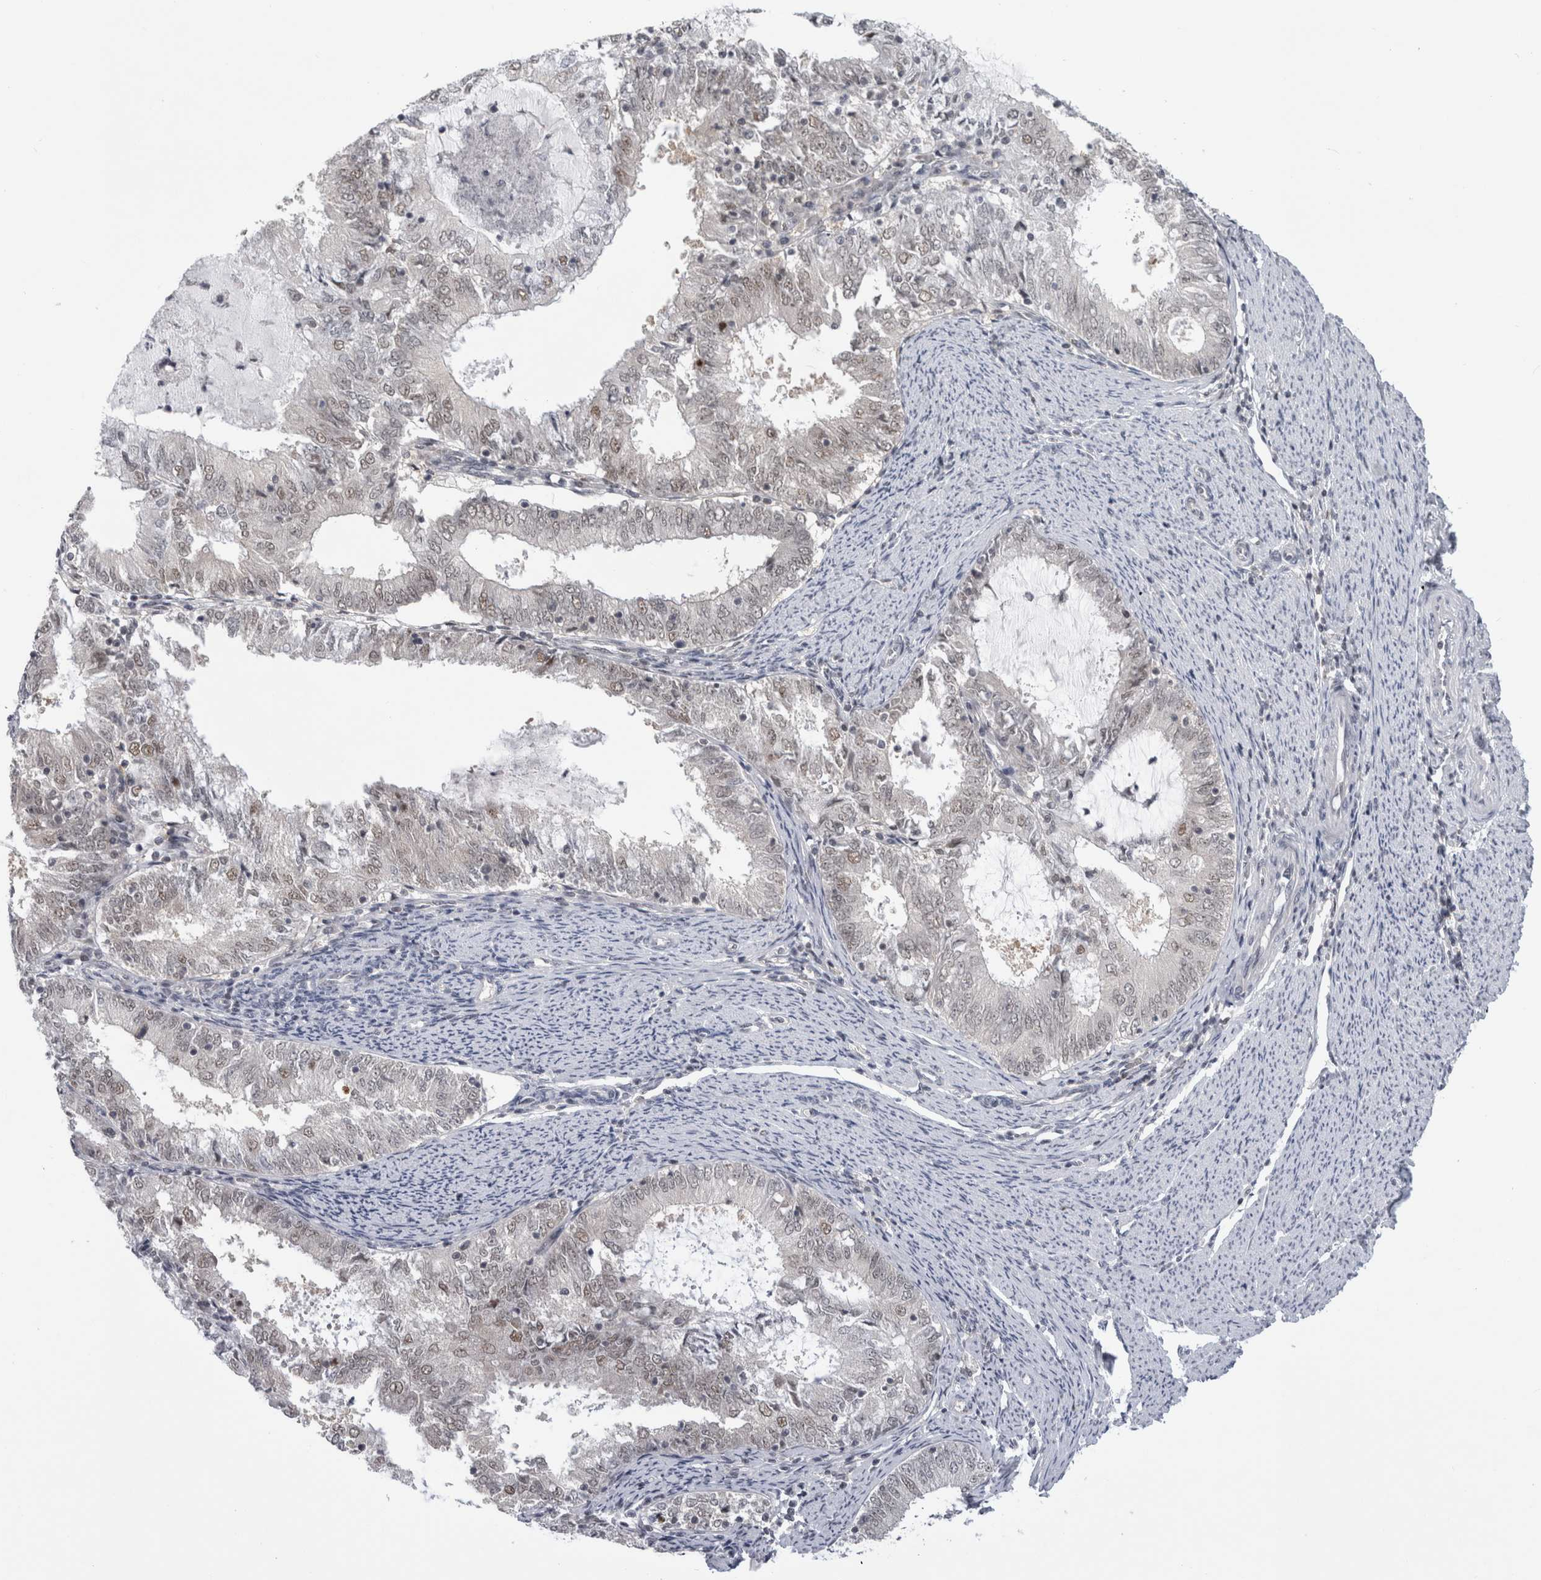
{"staining": {"intensity": "weak", "quantity": "25%-75%", "location": "nuclear"}, "tissue": "endometrial cancer", "cell_type": "Tumor cells", "image_type": "cancer", "snomed": [{"axis": "morphology", "description": "Adenocarcinoma, NOS"}, {"axis": "topography", "description": "Endometrium"}], "caption": "Tumor cells demonstrate weak nuclear staining in approximately 25%-75% of cells in endometrial cancer.", "gene": "PSMB2", "patient": {"sex": "female", "age": 57}}